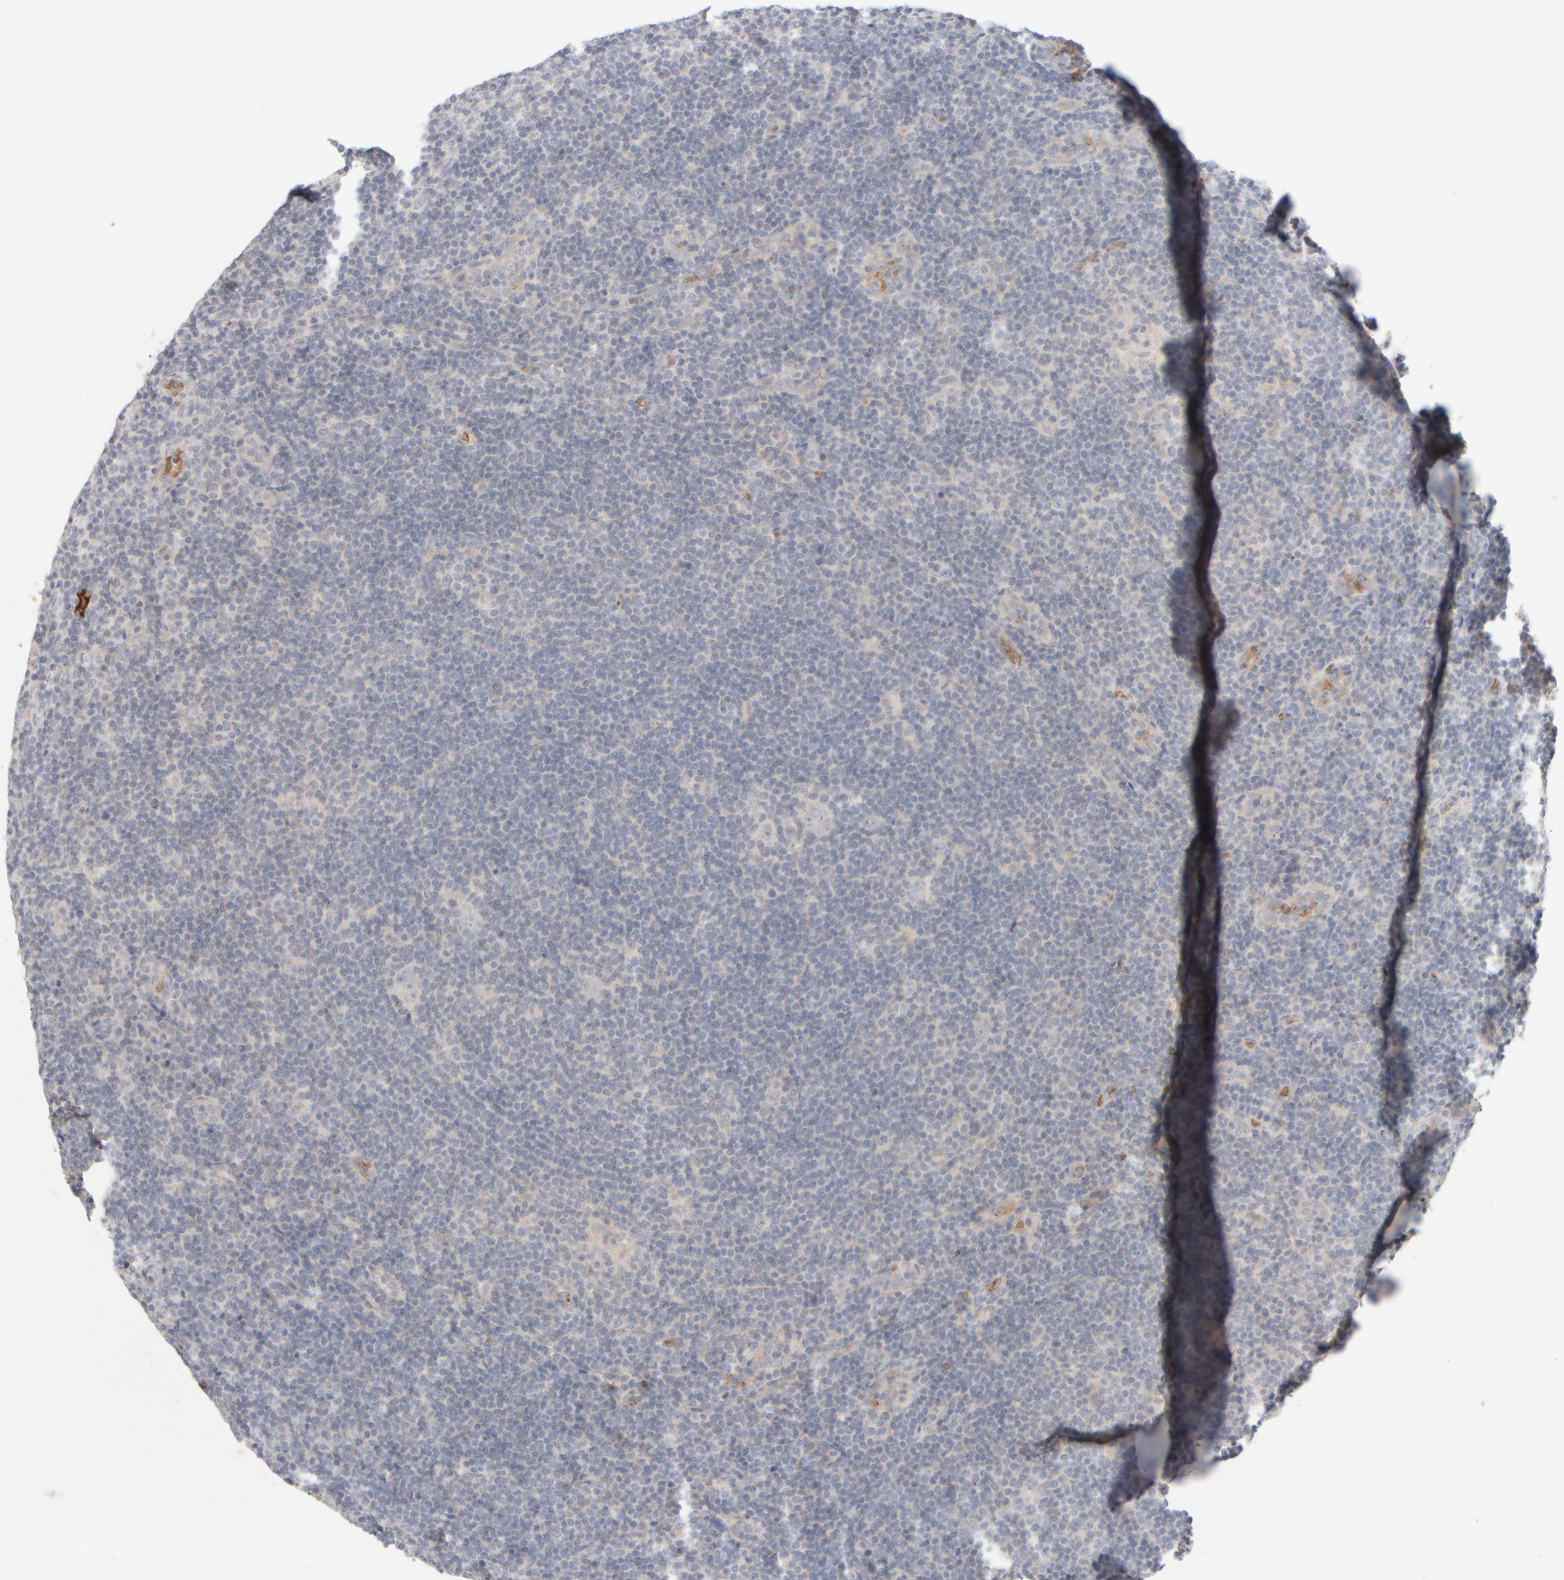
{"staining": {"intensity": "negative", "quantity": "none", "location": "none"}, "tissue": "lymphoma", "cell_type": "Tumor cells", "image_type": "cancer", "snomed": [{"axis": "morphology", "description": "Hodgkin's disease, NOS"}, {"axis": "topography", "description": "Lymph node"}], "caption": "This image is of Hodgkin's disease stained with immunohistochemistry (IHC) to label a protein in brown with the nuclei are counter-stained blue. There is no positivity in tumor cells.", "gene": "MST1", "patient": {"sex": "female", "age": 57}}